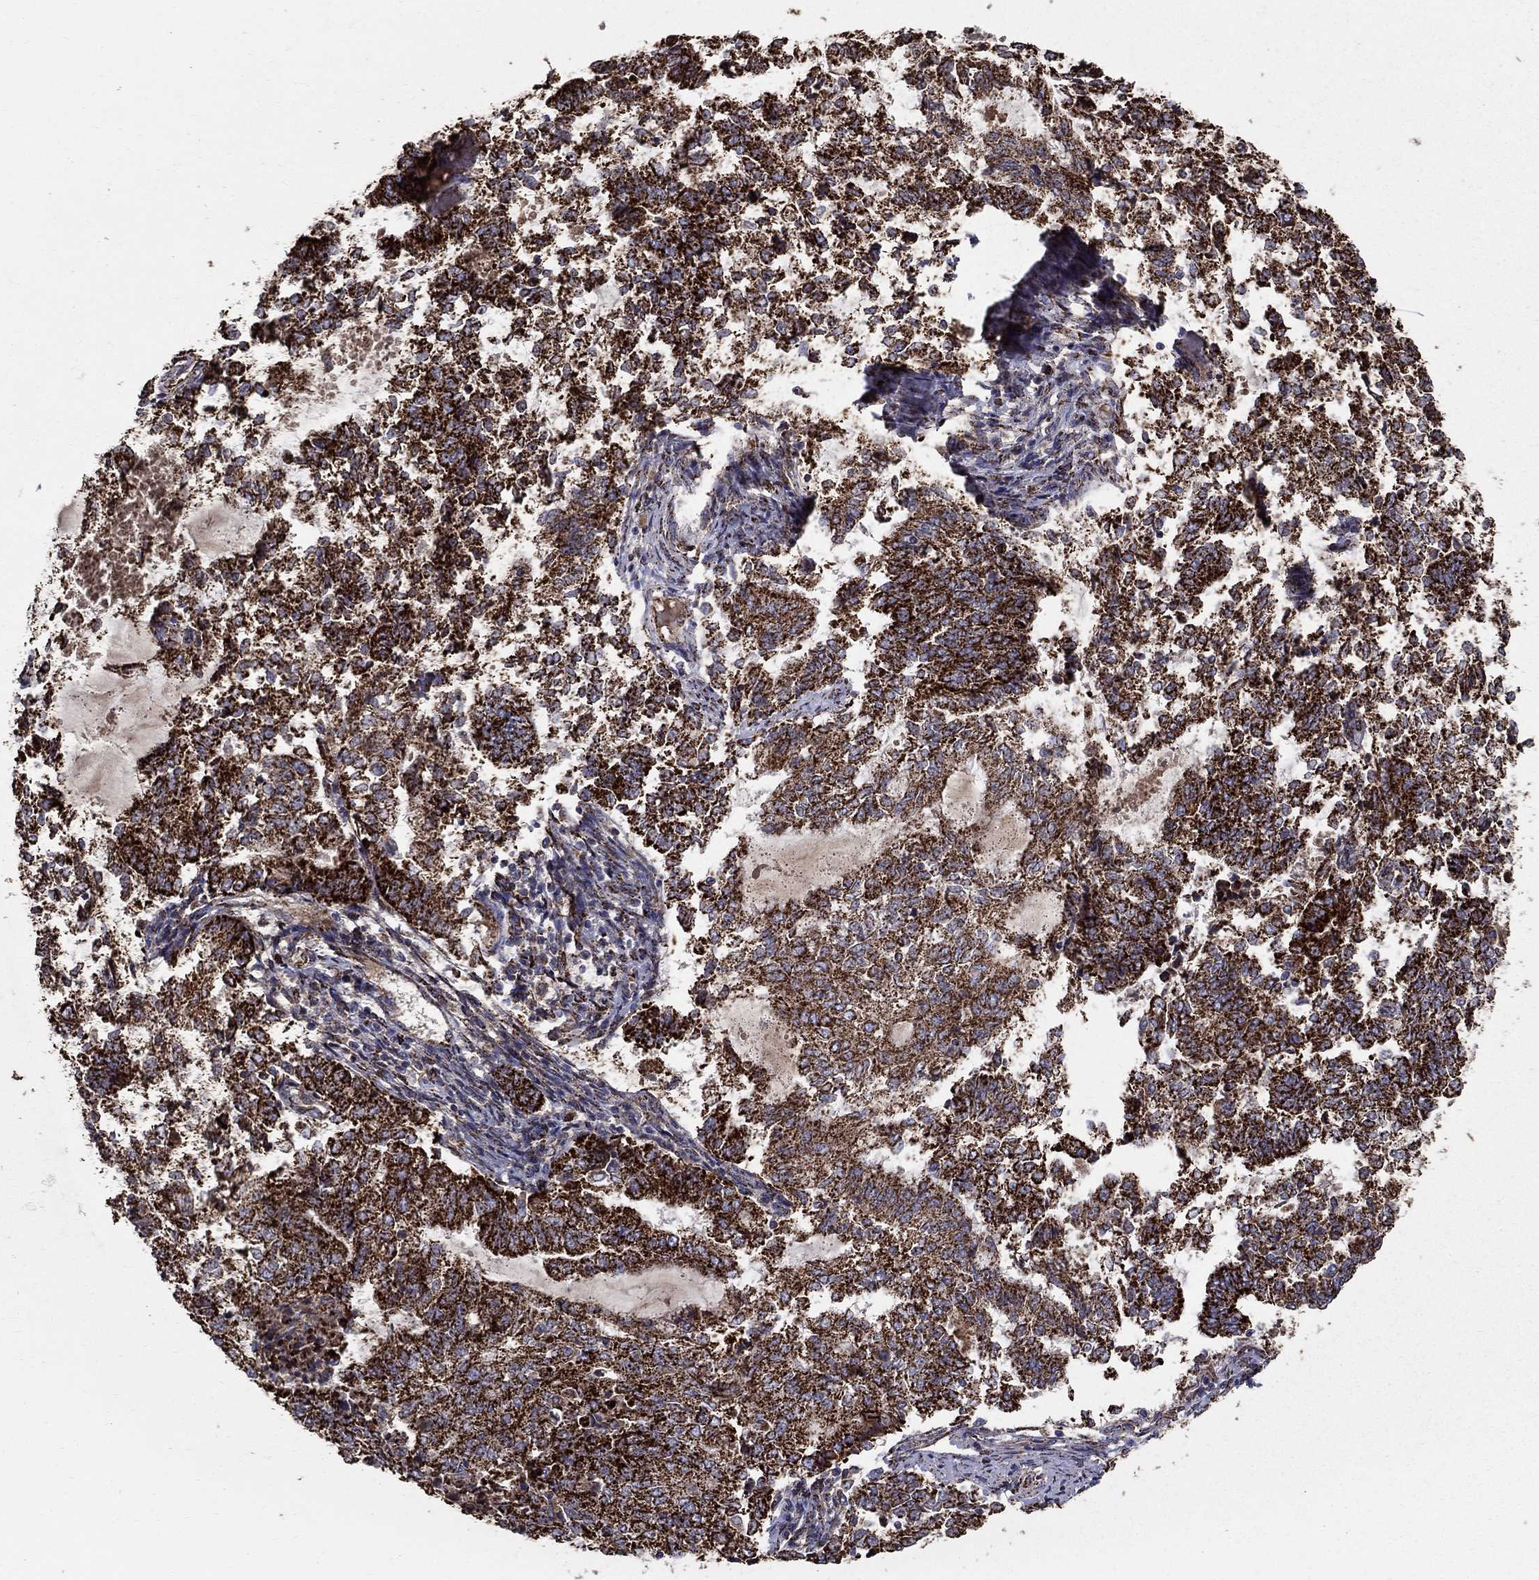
{"staining": {"intensity": "strong", "quantity": ">75%", "location": "cytoplasmic/membranous"}, "tissue": "endometrial cancer", "cell_type": "Tumor cells", "image_type": "cancer", "snomed": [{"axis": "morphology", "description": "Adenocarcinoma, NOS"}, {"axis": "topography", "description": "Endometrium"}], "caption": "Endometrial cancer stained for a protein (brown) exhibits strong cytoplasmic/membranous positive staining in about >75% of tumor cells.", "gene": "GCSH", "patient": {"sex": "female", "age": 65}}